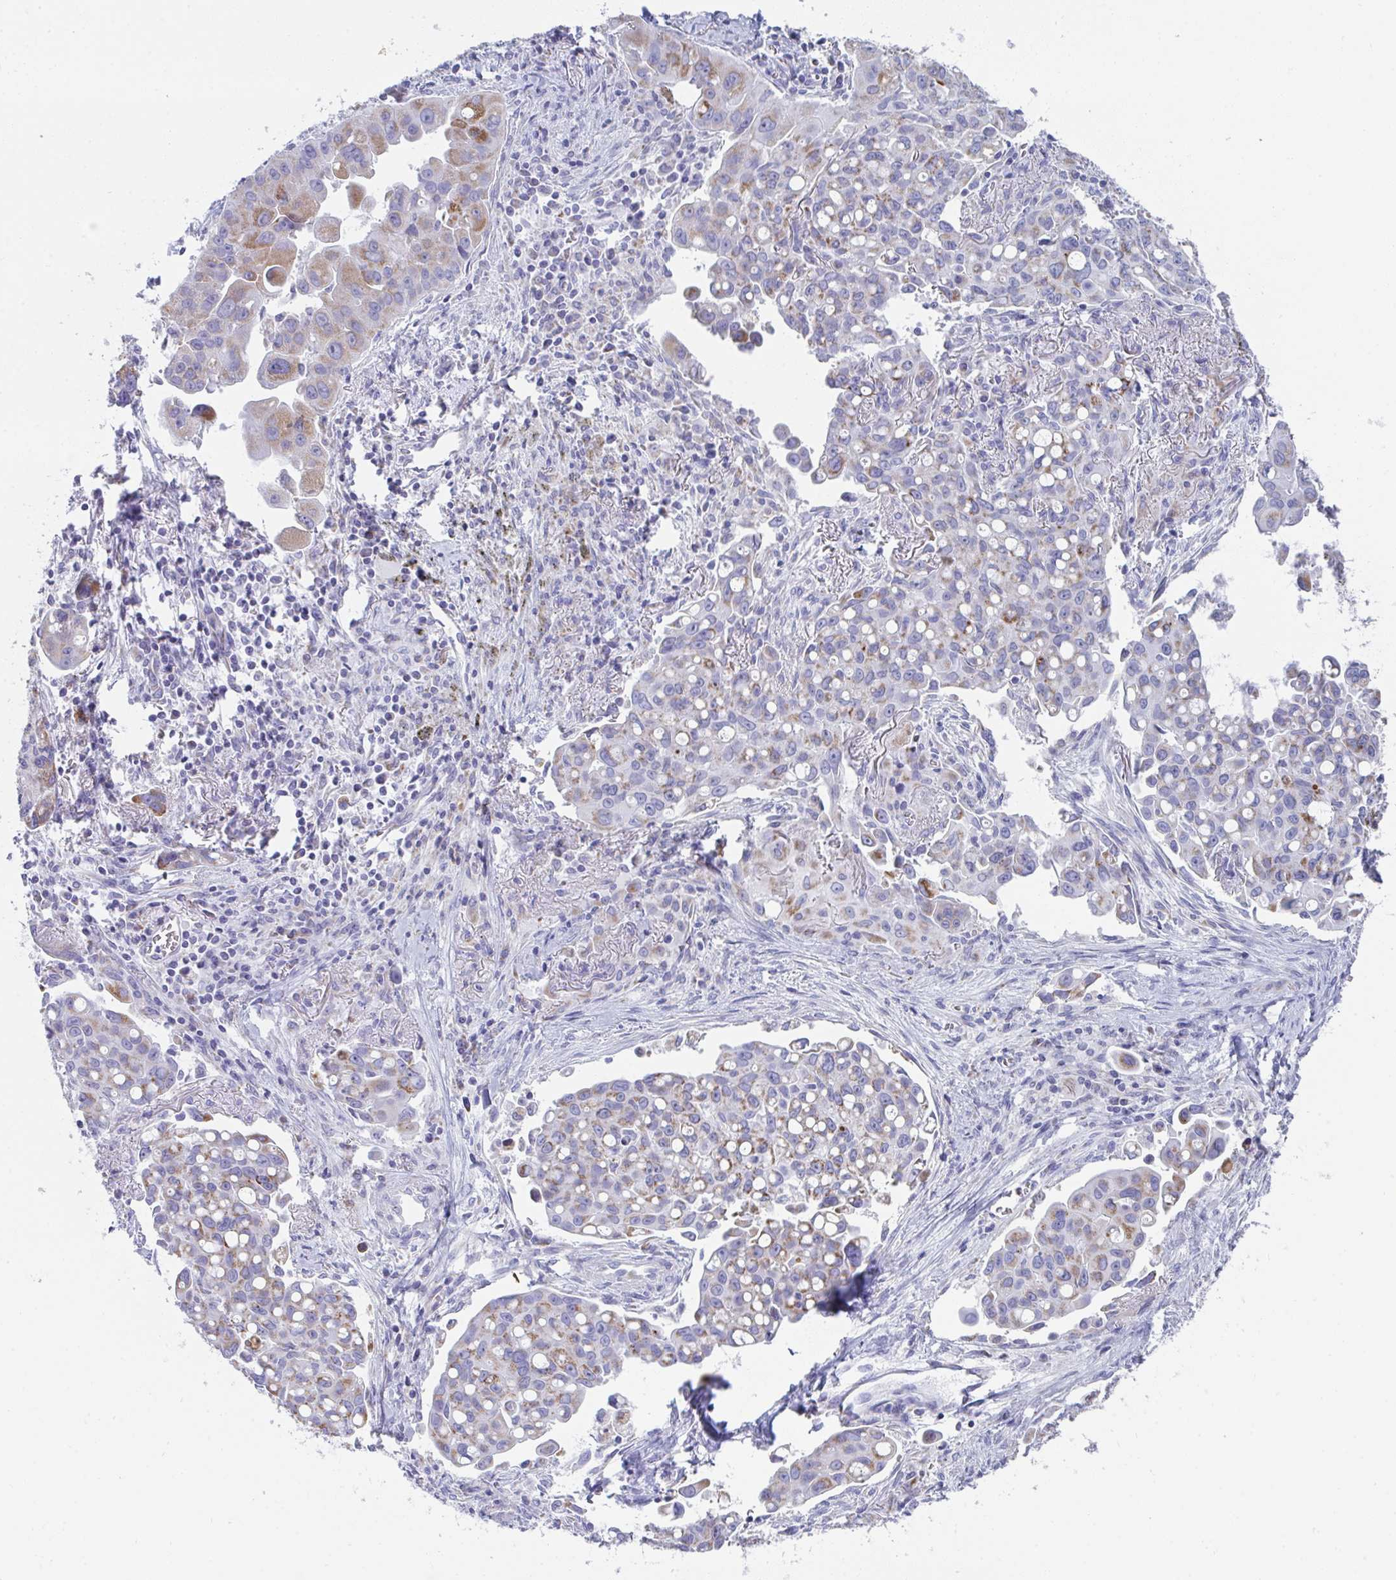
{"staining": {"intensity": "weak", "quantity": "25%-75%", "location": "cytoplasmic/membranous"}, "tissue": "lung cancer", "cell_type": "Tumor cells", "image_type": "cancer", "snomed": [{"axis": "morphology", "description": "Adenocarcinoma, NOS"}, {"axis": "topography", "description": "Lung"}], "caption": "IHC photomicrograph of neoplastic tissue: human adenocarcinoma (lung) stained using IHC displays low levels of weak protein expression localized specifically in the cytoplasmic/membranous of tumor cells, appearing as a cytoplasmic/membranous brown color.", "gene": "AIFM1", "patient": {"sex": "male", "age": 68}}